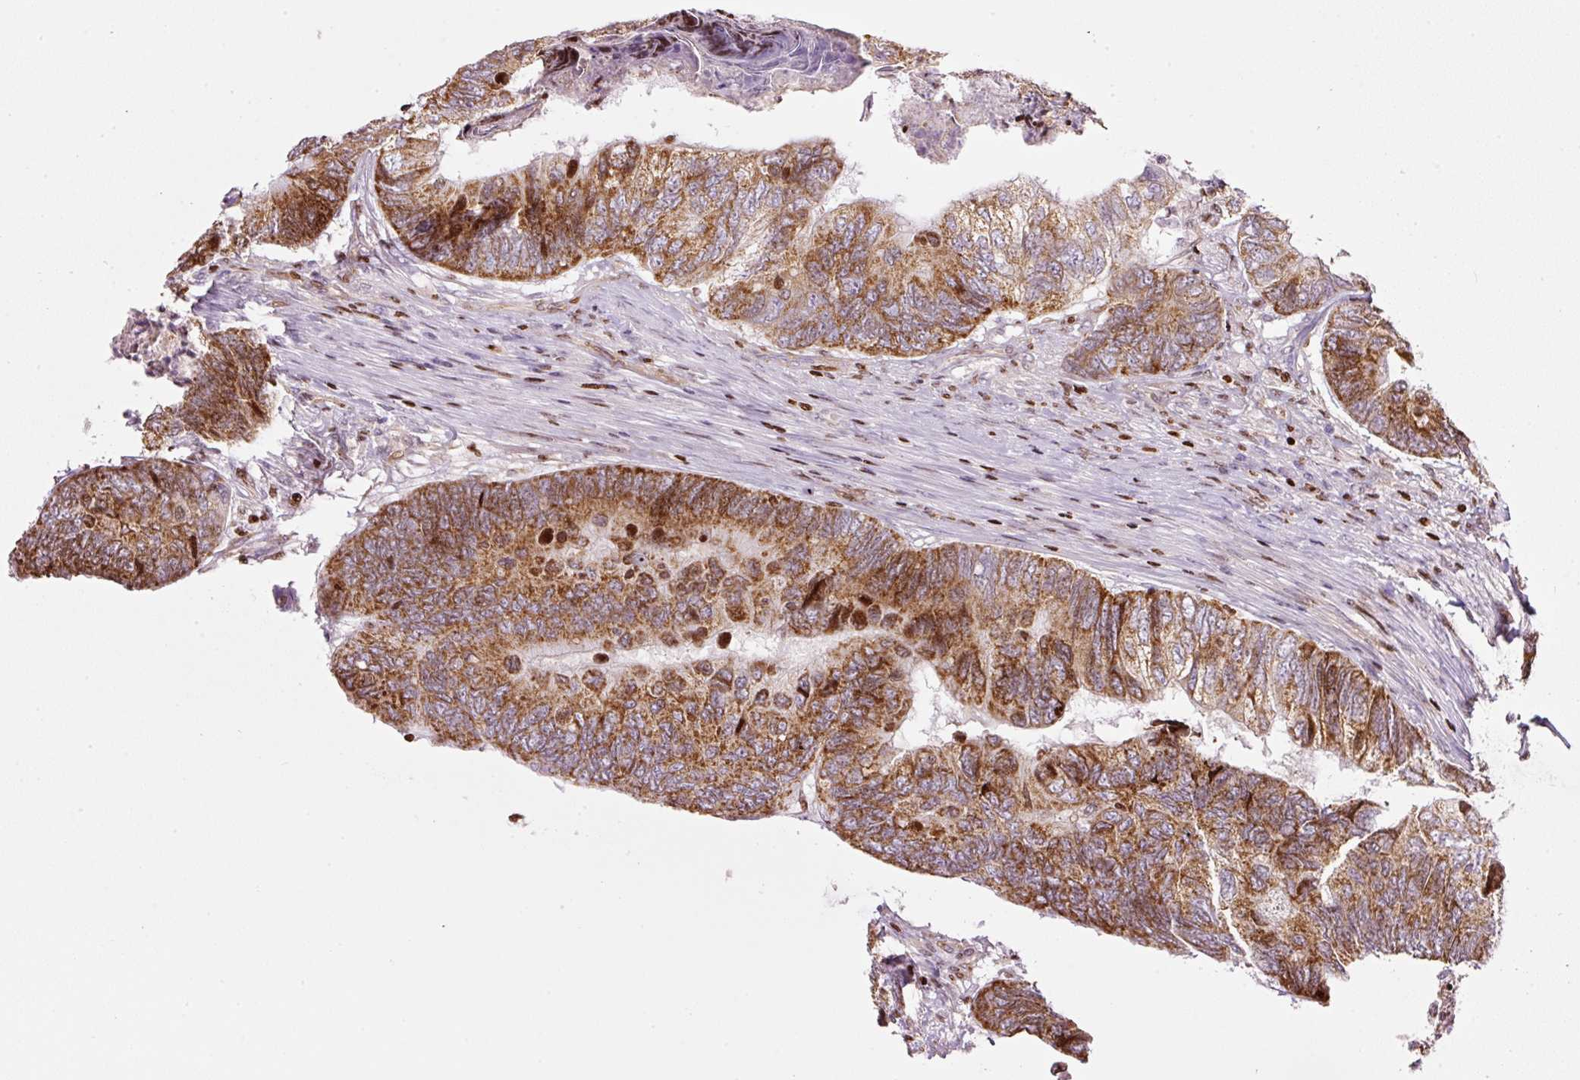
{"staining": {"intensity": "moderate", "quantity": ">75%", "location": "cytoplasmic/membranous"}, "tissue": "colorectal cancer", "cell_type": "Tumor cells", "image_type": "cancer", "snomed": [{"axis": "morphology", "description": "Adenocarcinoma, NOS"}, {"axis": "topography", "description": "Colon"}], "caption": "High-magnification brightfield microscopy of colorectal adenocarcinoma stained with DAB (brown) and counterstained with hematoxylin (blue). tumor cells exhibit moderate cytoplasmic/membranous expression is present in approximately>75% of cells.", "gene": "TMEM8B", "patient": {"sex": "female", "age": 67}}